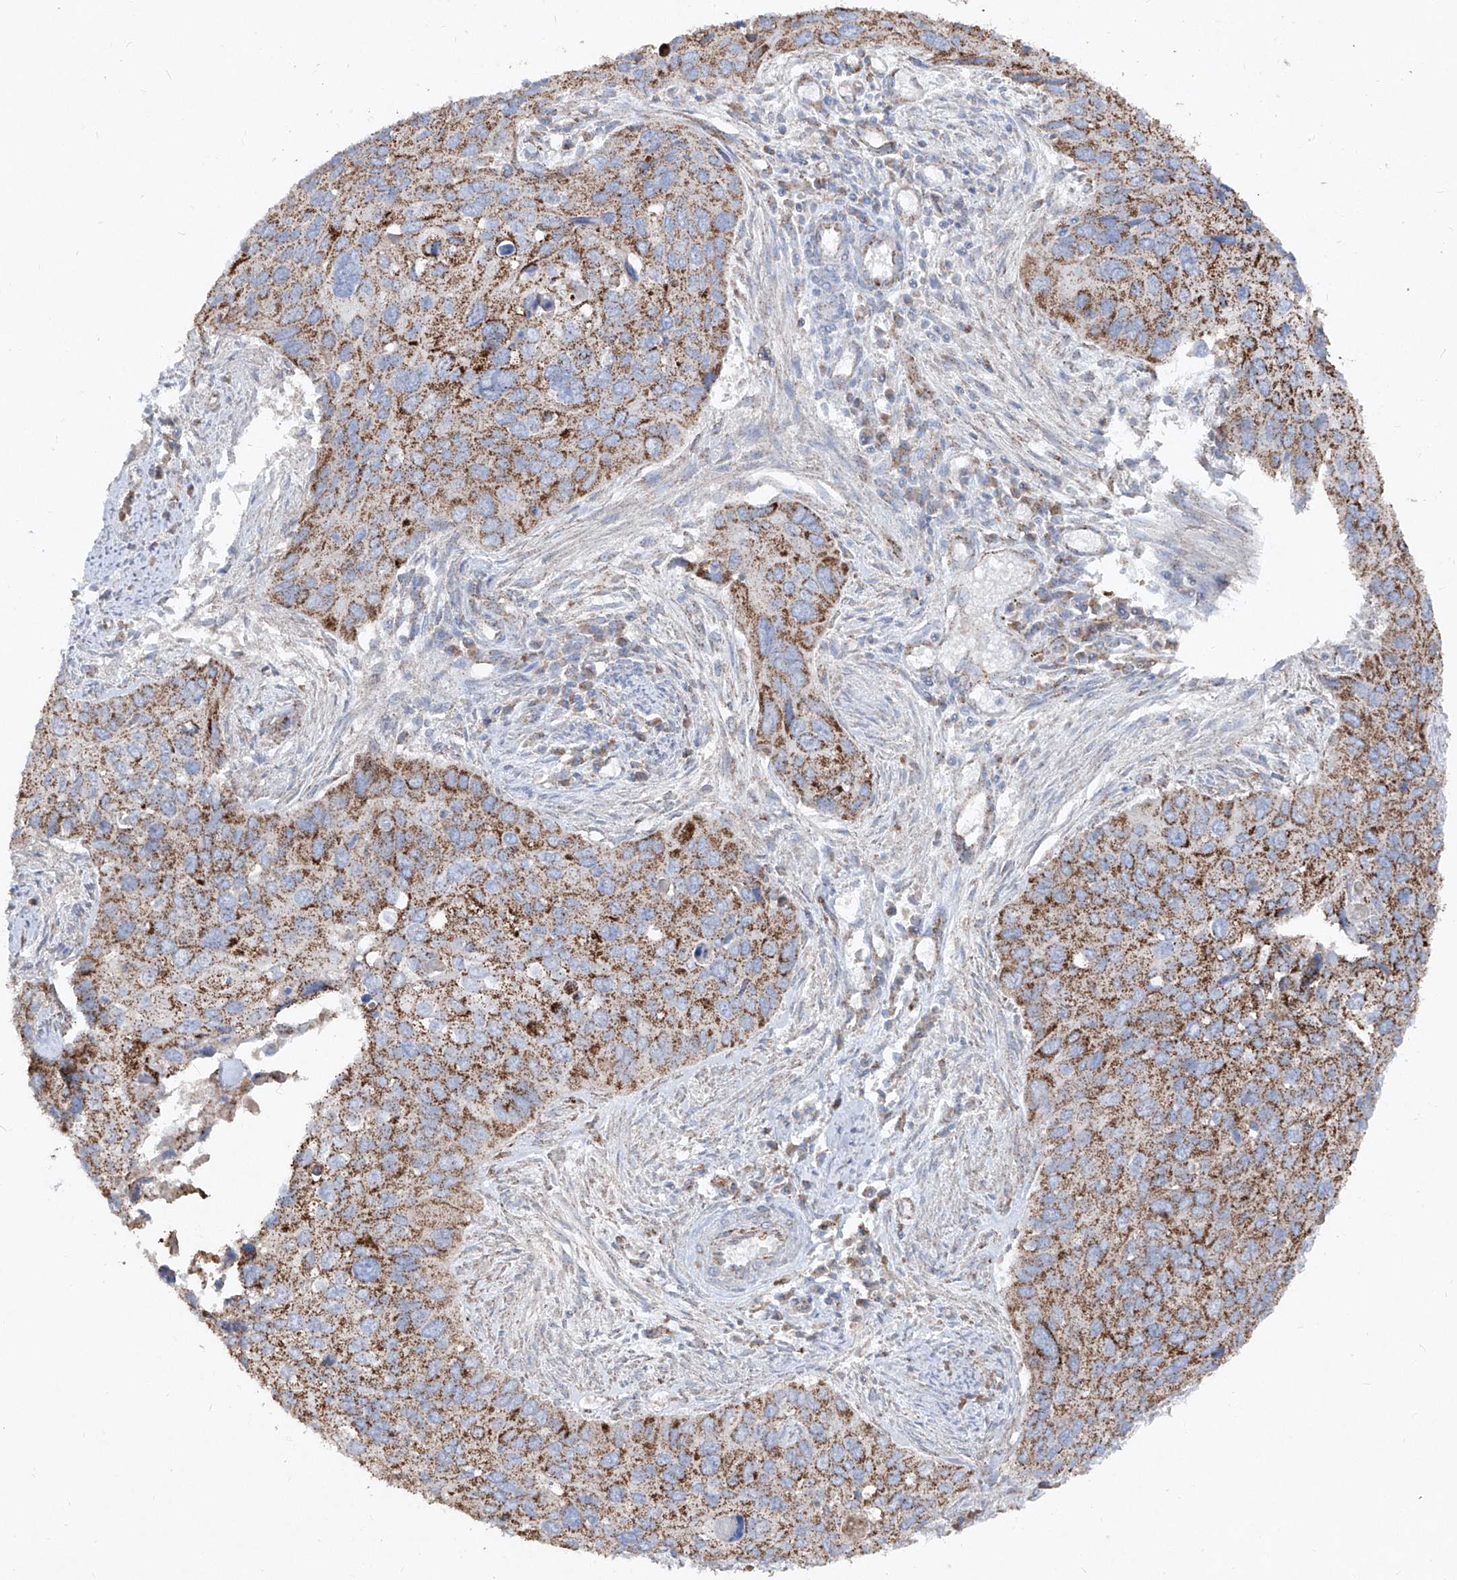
{"staining": {"intensity": "moderate", "quantity": ">75%", "location": "cytoplasmic/membranous"}, "tissue": "cervical cancer", "cell_type": "Tumor cells", "image_type": "cancer", "snomed": [{"axis": "morphology", "description": "Squamous cell carcinoma, NOS"}, {"axis": "topography", "description": "Cervix"}], "caption": "A brown stain shows moderate cytoplasmic/membranous staining of a protein in cervical squamous cell carcinoma tumor cells. The protein is shown in brown color, while the nuclei are stained blue.", "gene": "ABCD3", "patient": {"sex": "female", "age": 55}}